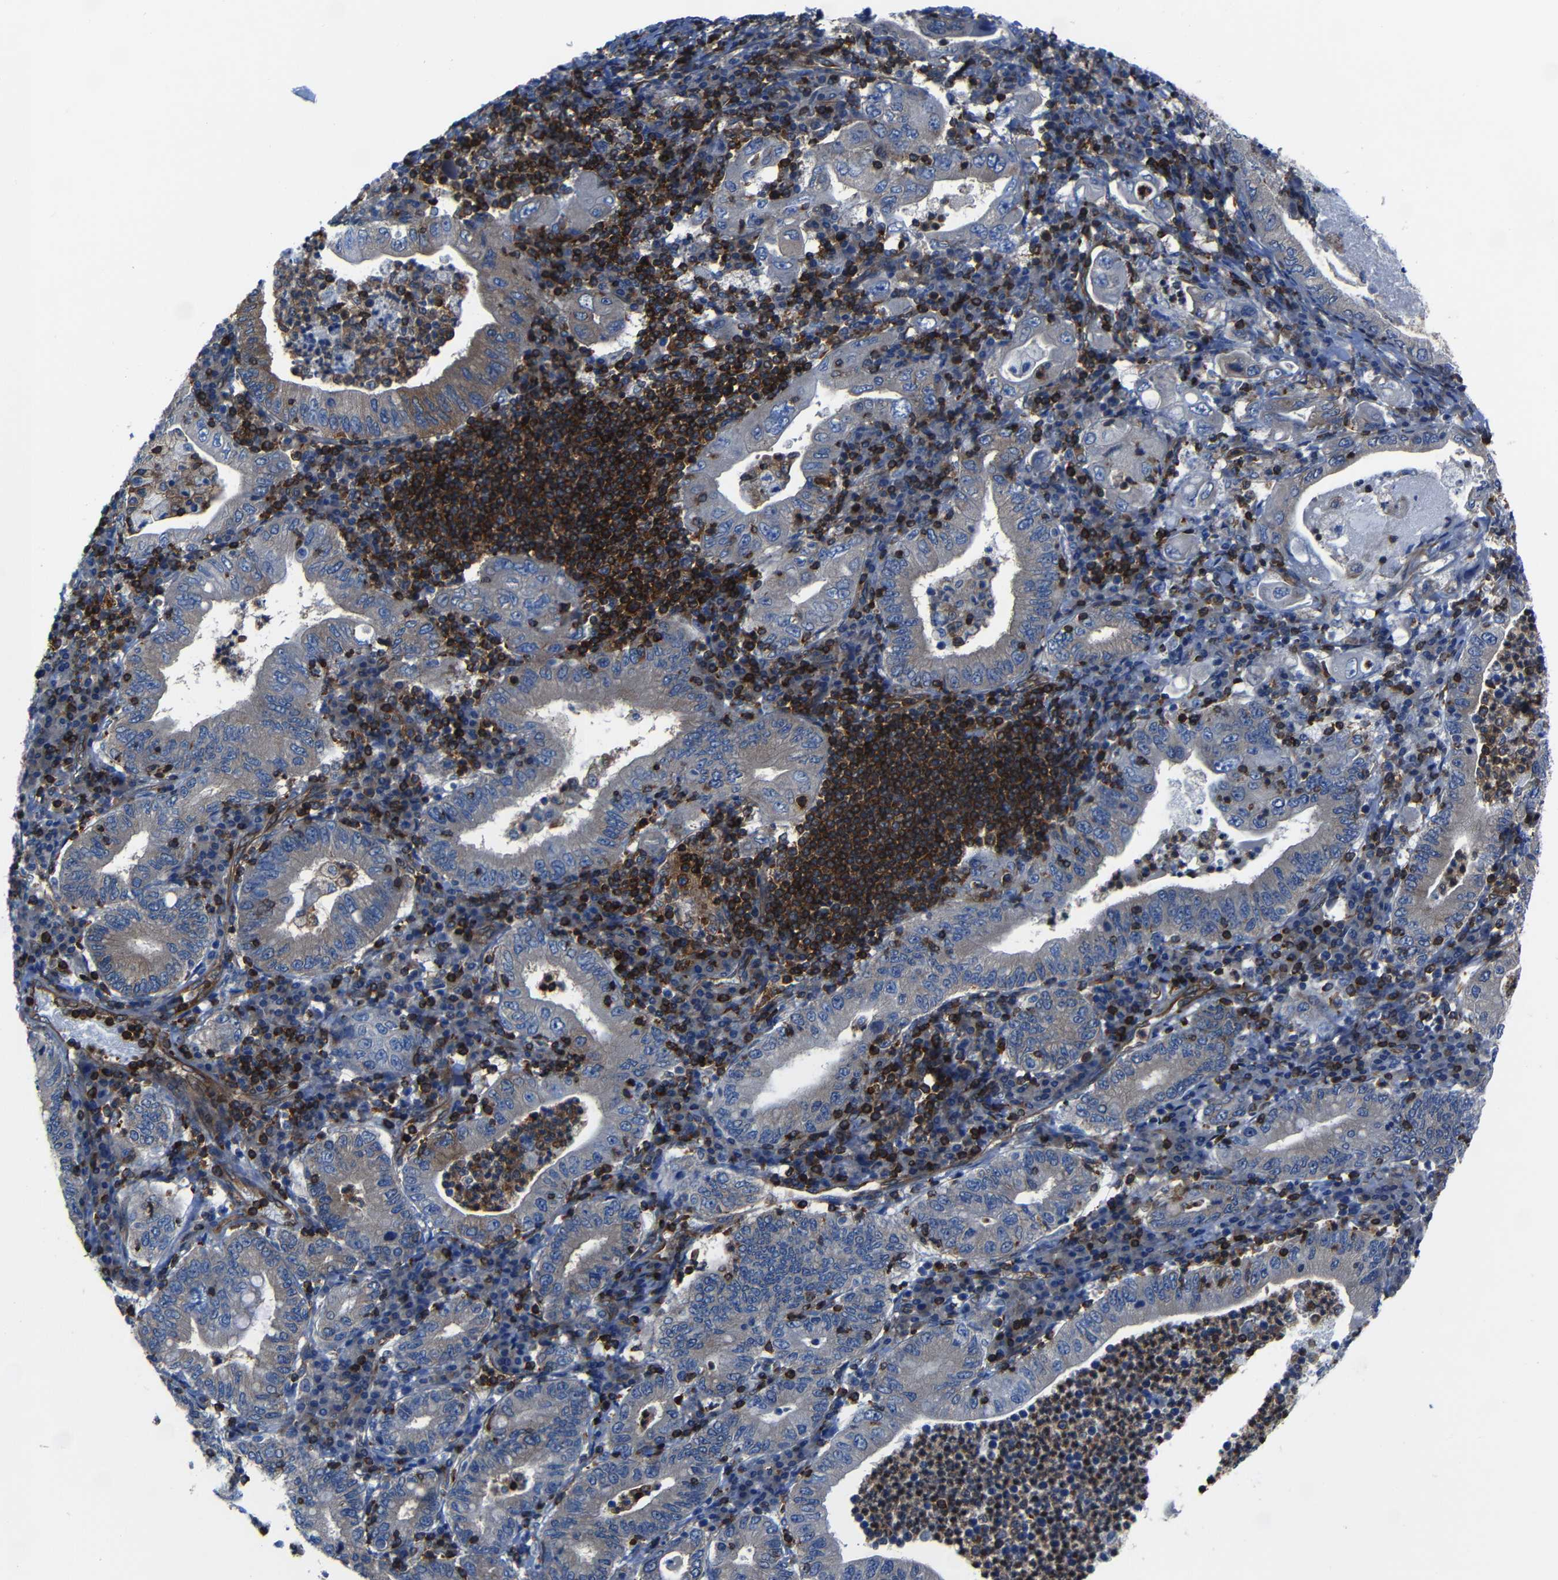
{"staining": {"intensity": "weak", "quantity": "<25%", "location": "cytoplasmic/membranous"}, "tissue": "stomach cancer", "cell_type": "Tumor cells", "image_type": "cancer", "snomed": [{"axis": "morphology", "description": "Normal tissue, NOS"}, {"axis": "morphology", "description": "Adenocarcinoma, NOS"}, {"axis": "topography", "description": "Esophagus"}, {"axis": "topography", "description": "Stomach, upper"}, {"axis": "topography", "description": "Peripheral nerve tissue"}], "caption": "Human stomach cancer (adenocarcinoma) stained for a protein using immunohistochemistry (IHC) shows no expression in tumor cells.", "gene": "ARHGEF1", "patient": {"sex": "male", "age": 62}}